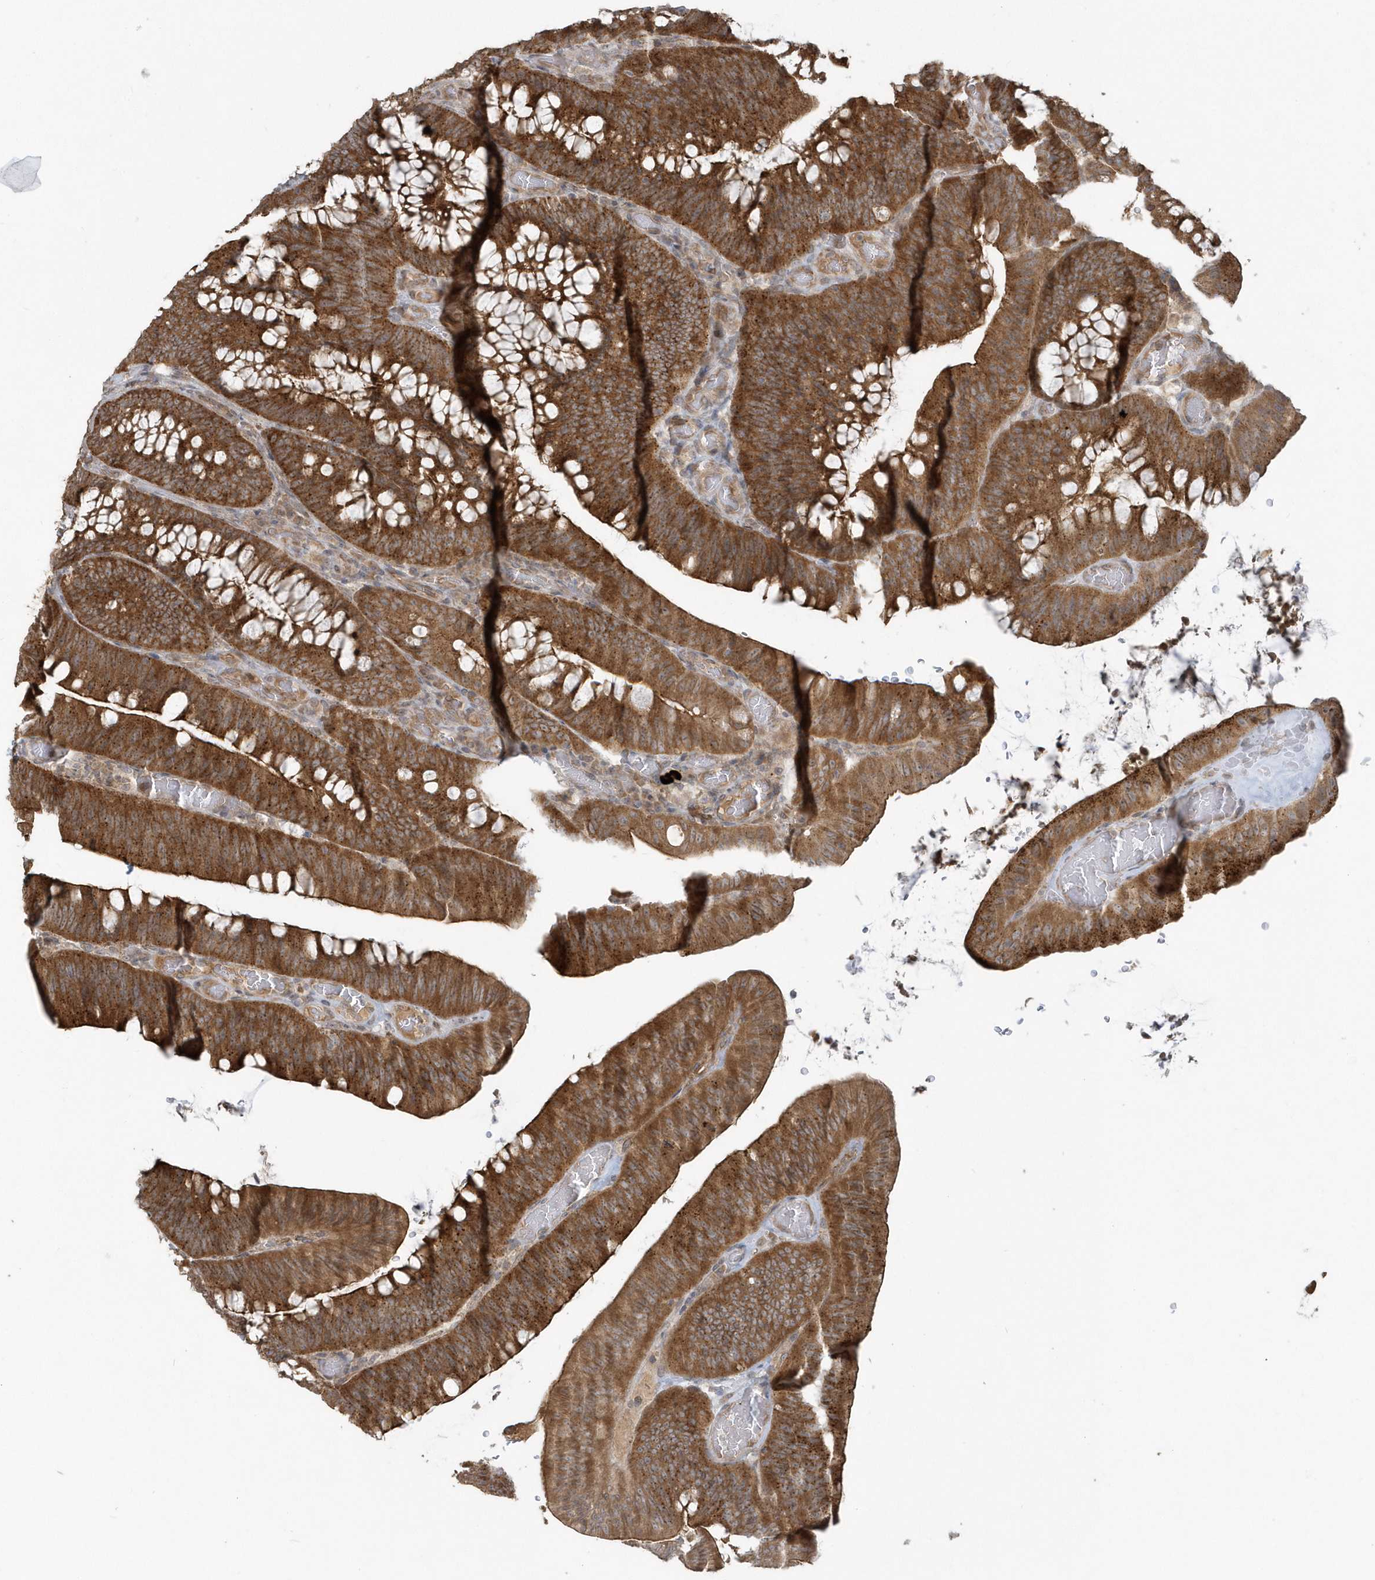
{"staining": {"intensity": "strong", "quantity": ">75%", "location": "cytoplasmic/membranous"}, "tissue": "colorectal cancer", "cell_type": "Tumor cells", "image_type": "cancer", "snomed": [{"axis": "morphology", "description": "Normal tissue, NOS"}, {"axis": "topography", "description": "Colon"}], "caption": "This is a micrograph of immunohistochemistry staining of colorectal cancer, which shows strong positivity in the cytoplasmic/membranous of tumor cells.", "gene": "STIM2", "patient": {"sex": "female", "age": 82}}